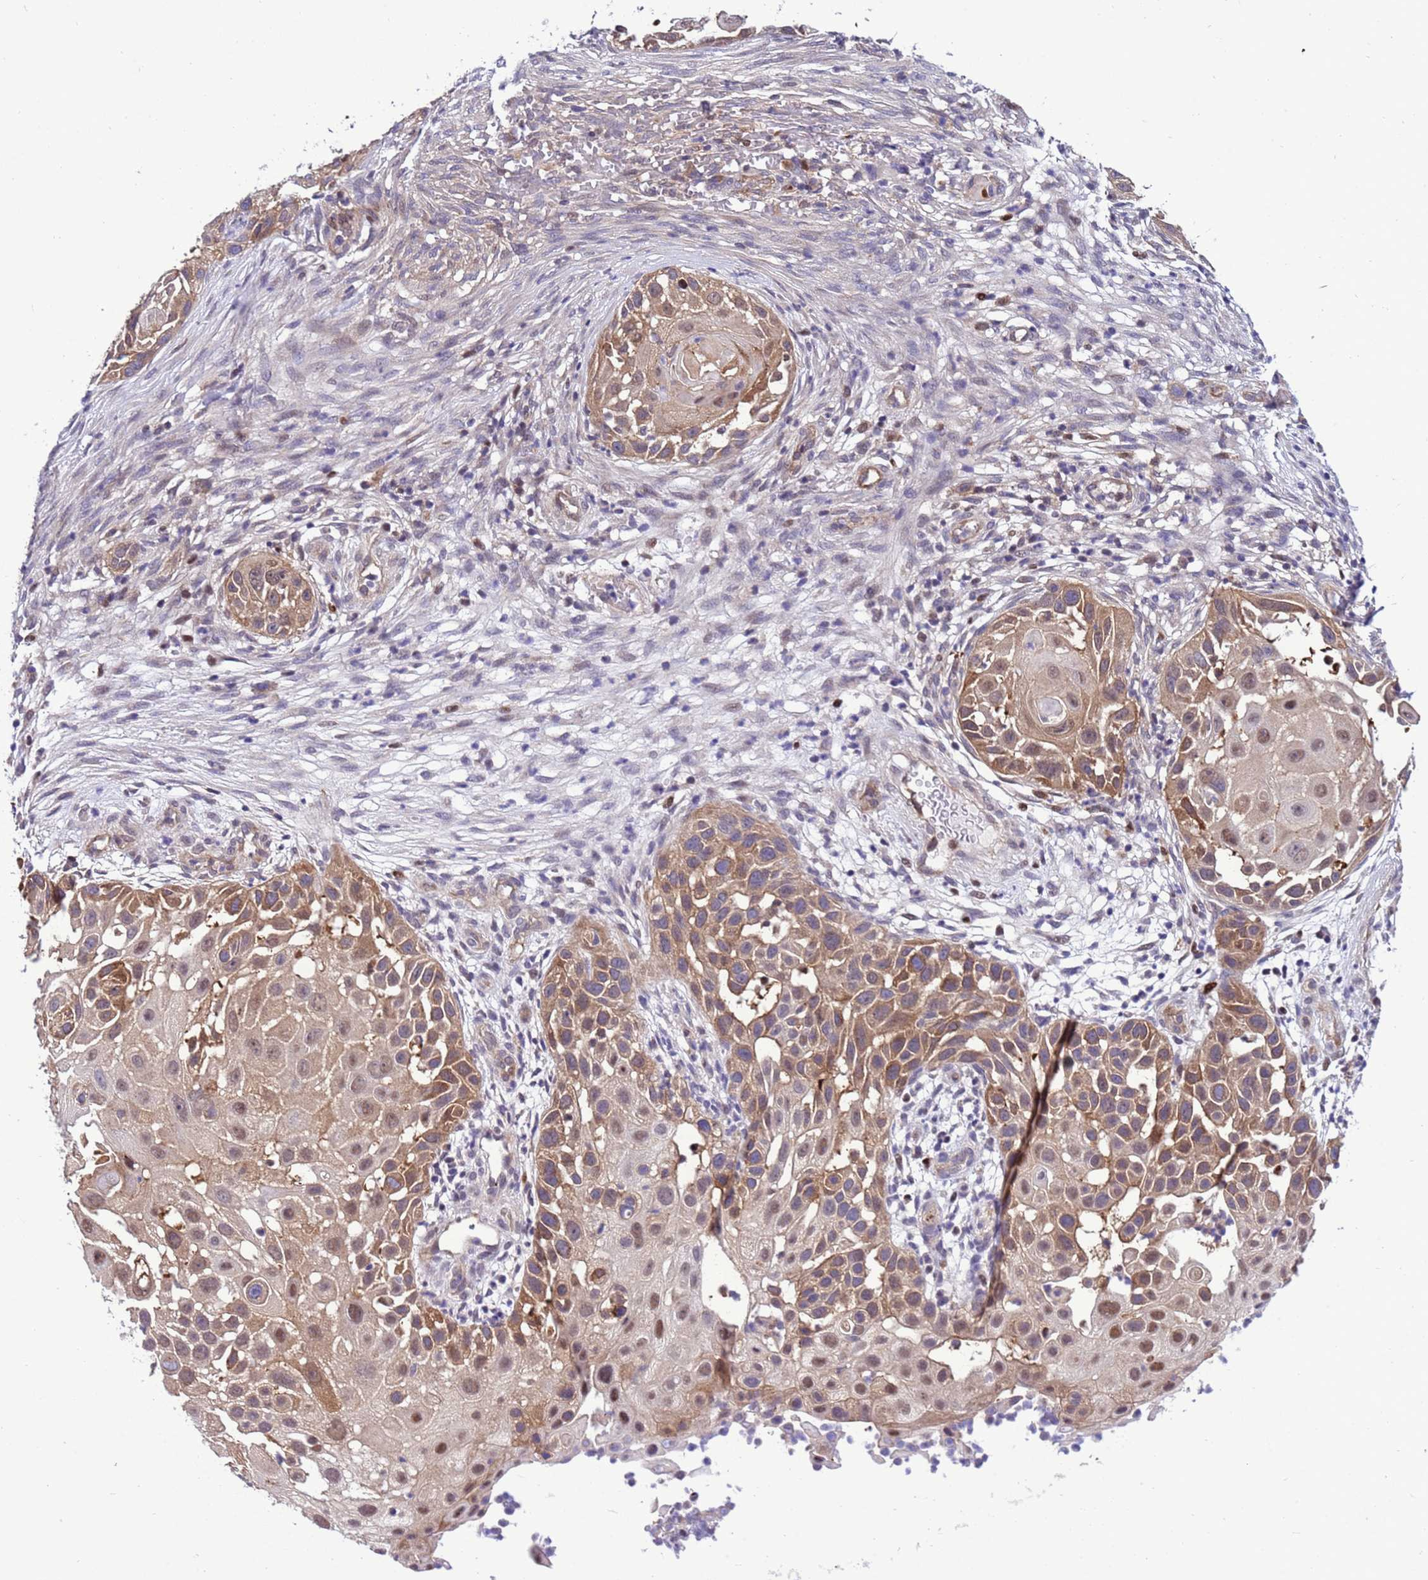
{"staining": {"intensity": "moderate", "quantity": ">75%", "location": "cytoplasmic/membranous,nuclear"}, "tissue": "skin cancer", "cell_type": "Tumor cells", "image_type": "cancer", "snomed": [{"axis": "morphology", "description": "Squamous cell carcinoma, NOS"}, {"axis": "topography", "description": "Skin"}], "caption": "A medium amount of moderate cytoplasmic/membranous and nuclear positivity is present in approximately >75% of tumor cells in skin cancer tissue.", "gene": "RASD1", "patient": {"sex": "female", "age": 44}}